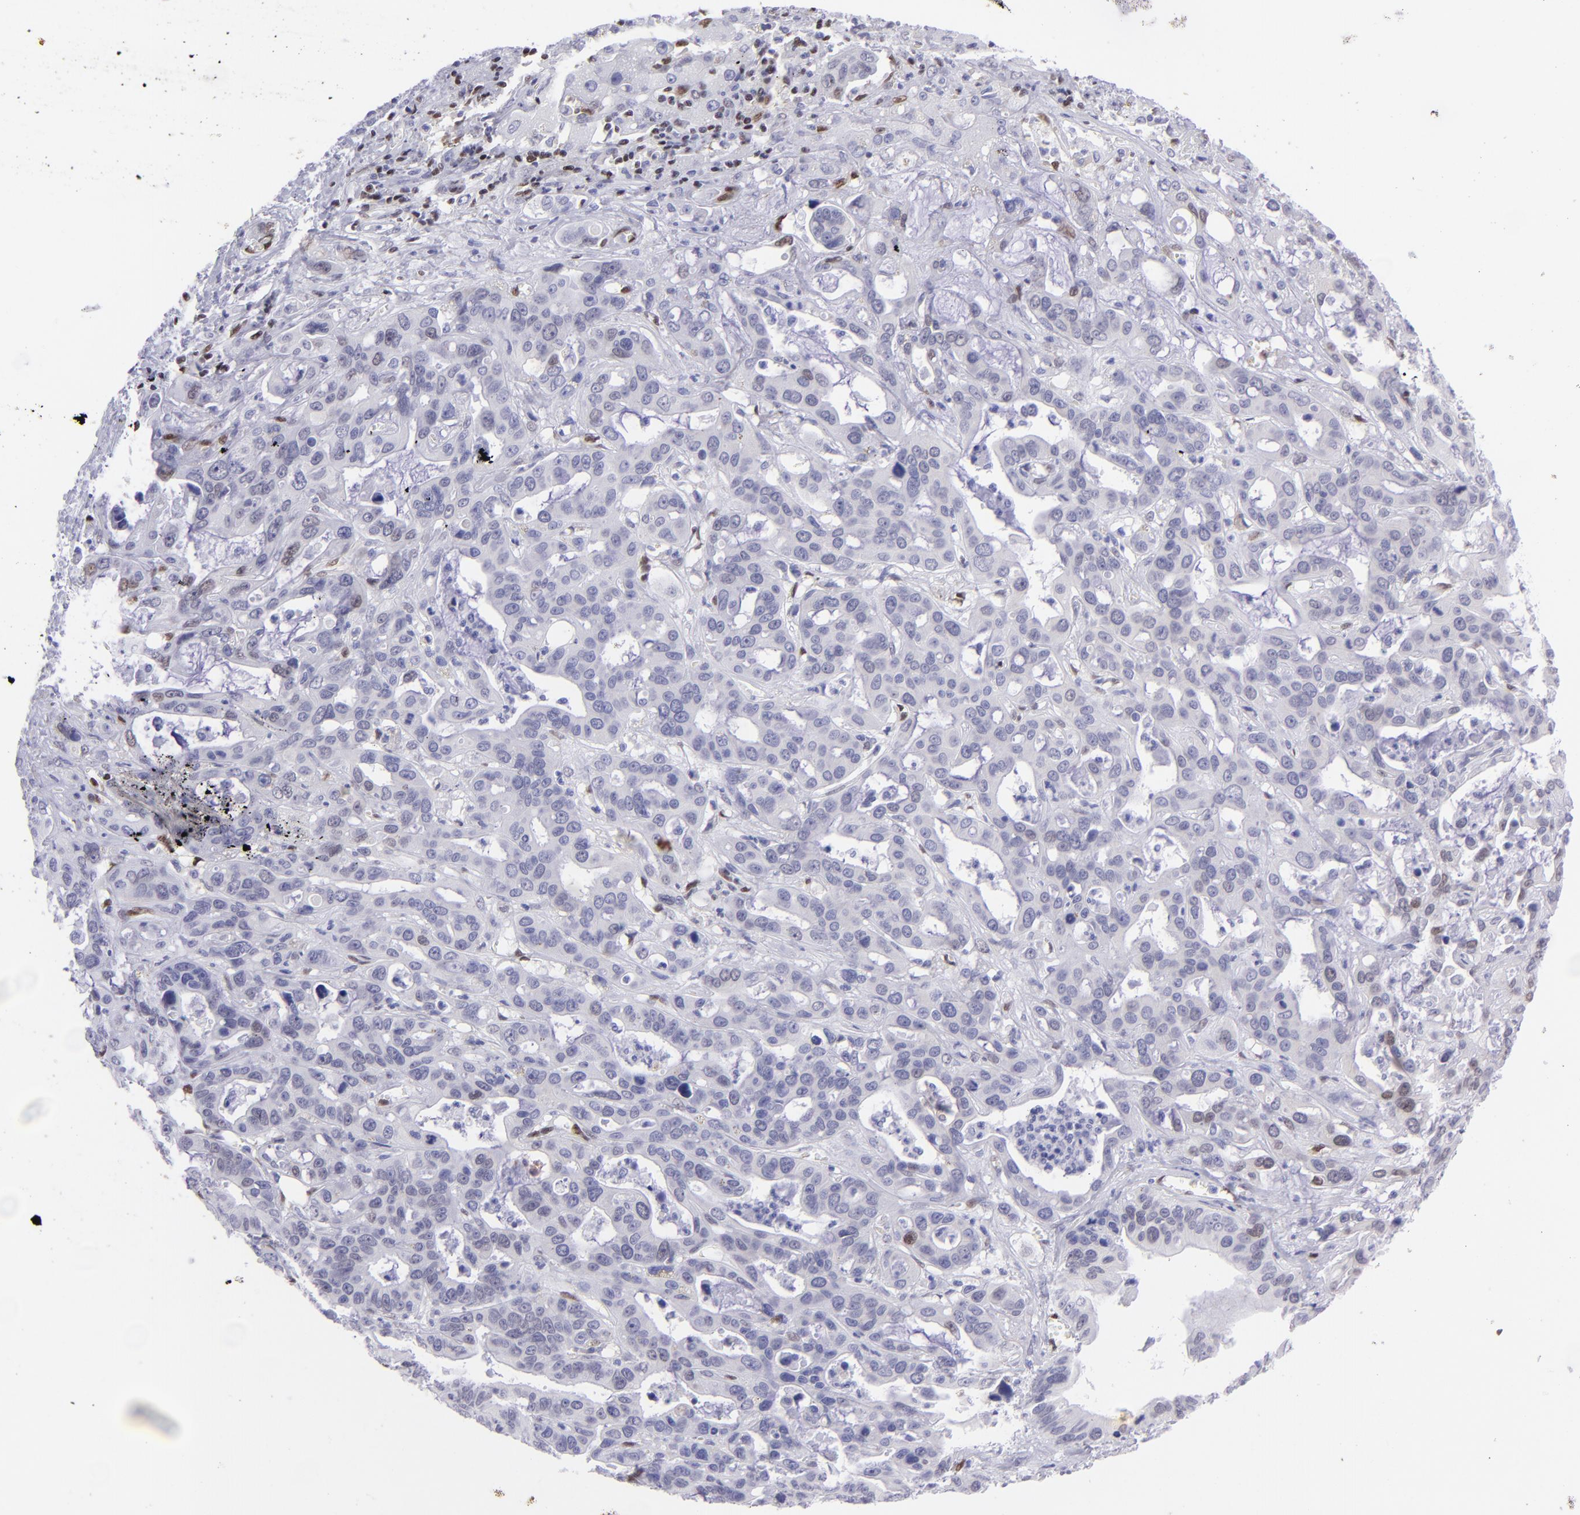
{"staining": {"intensity": "negative", "quantity": "none", "location": "none"}, "tissue": "liver cancer", "cell_type": "Tumor cells", "image_type": "cancer", "snomed": [{"axis": "morphology", "description": "Cholangiocarcinoma"}, {"axis": "topography", "description": "Liver"}], "caption": "A photomicrograph of human cholangiocarcinoma (liver) is negative for staining in tumor cells.", "gene": "ETS1", "patient": {"sex": "female", "age": 65}}